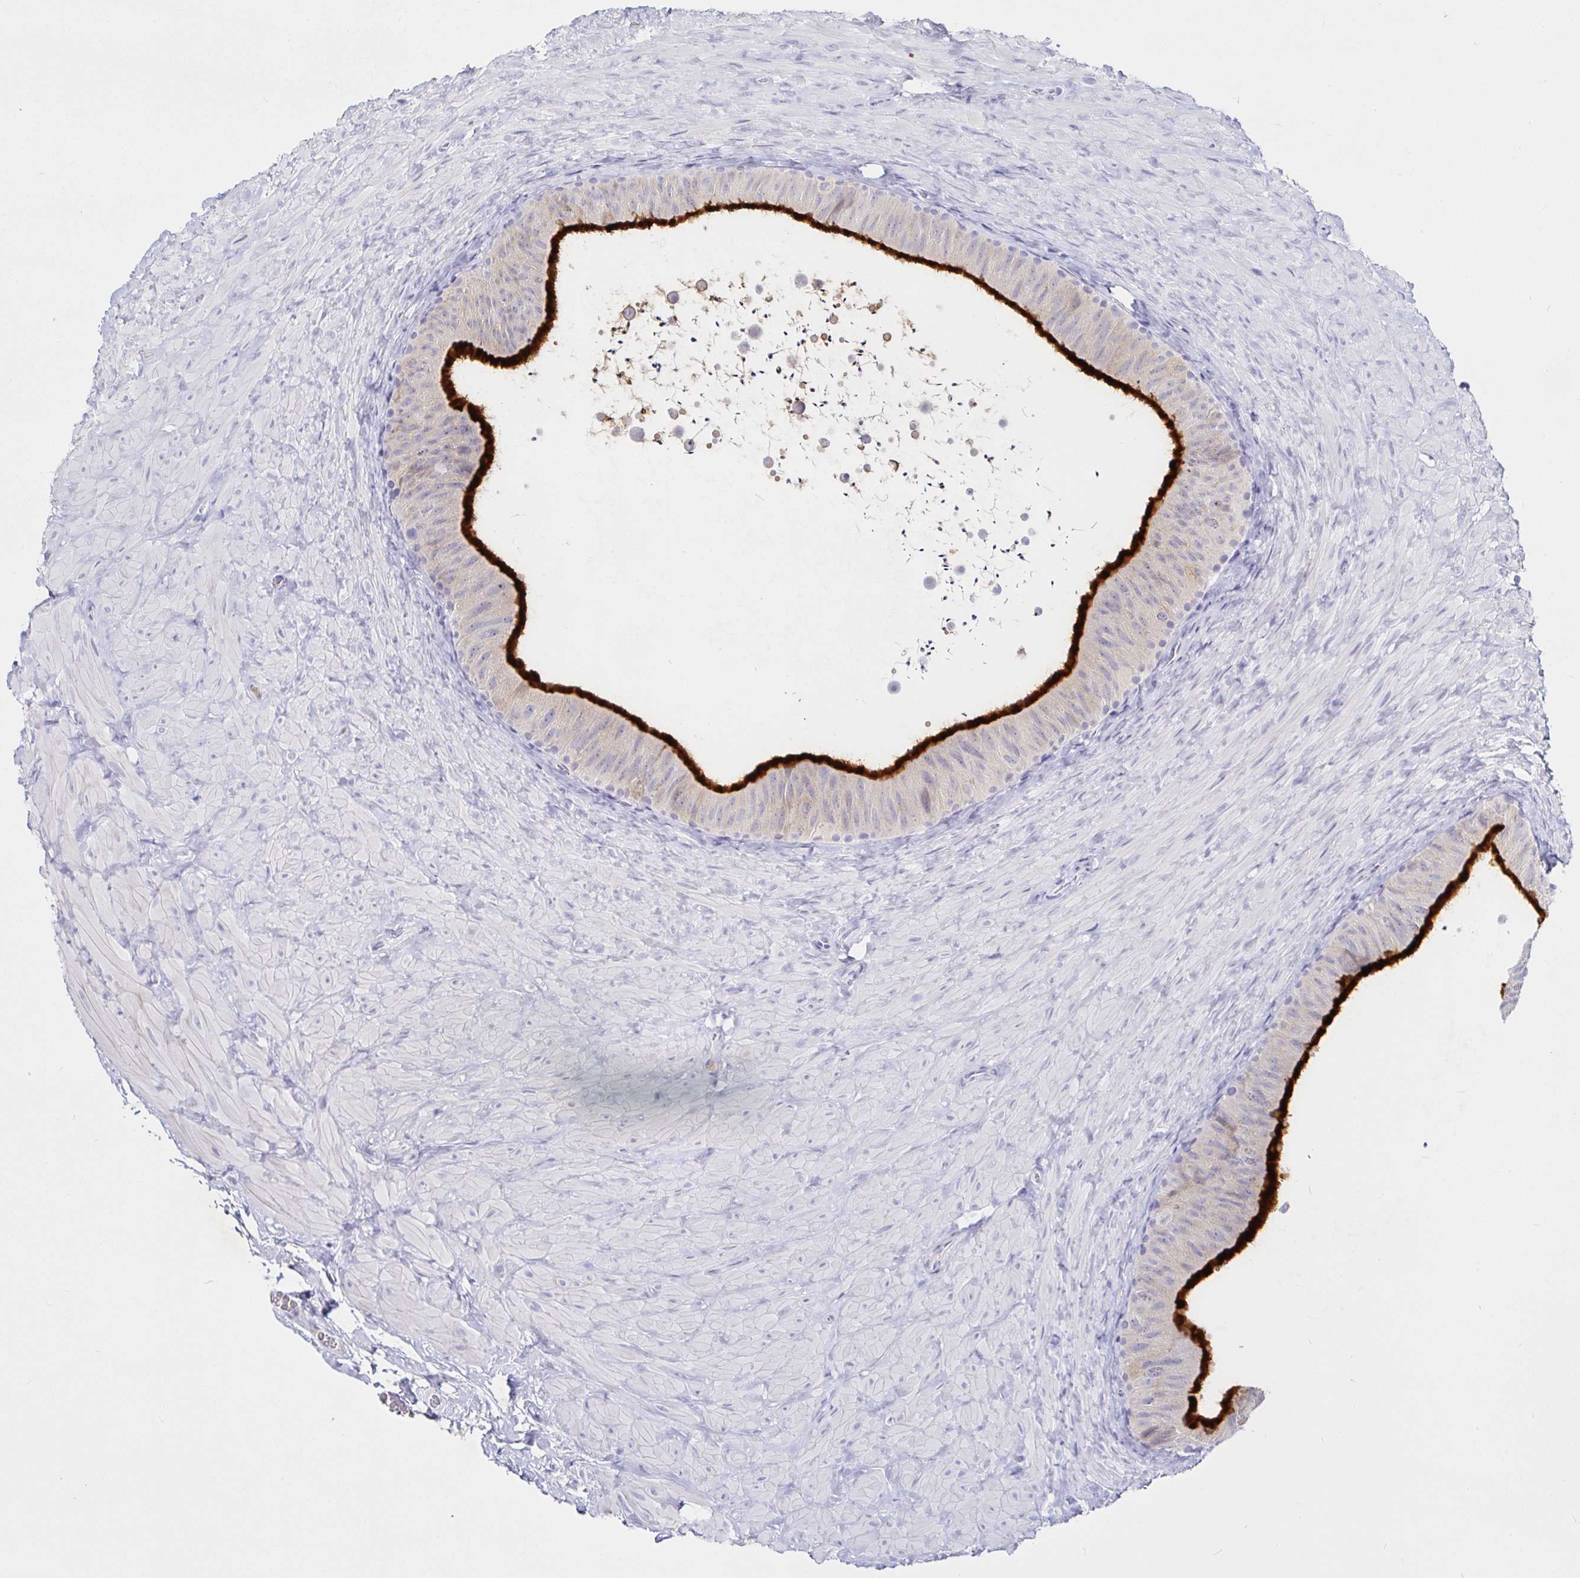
{"staining": {"intensity": "strong", "quantity": "25%-75%", "location": "cytoplasmic/membranous"}, "tissue": "epididymis", "cell_type": "Glandular cells", "image_type": "normal", "snomed": [{"axis": "morphology", "description": "Normal tissue, NOS"}, {"axis": "topography", "description": "Epididymis, spermatic cord, NOS"}, {"axis": "topography", "description": "Epididymis"}], "caption": "Strong cytoplasmic/membranous expression for a protein is appreciated in approximately 25%-75% of glandular cells of normal epididymis using immunohistochemistry (IHC).", "gene": "SAA2", "patient": {"sex": "male", "age": 31}}